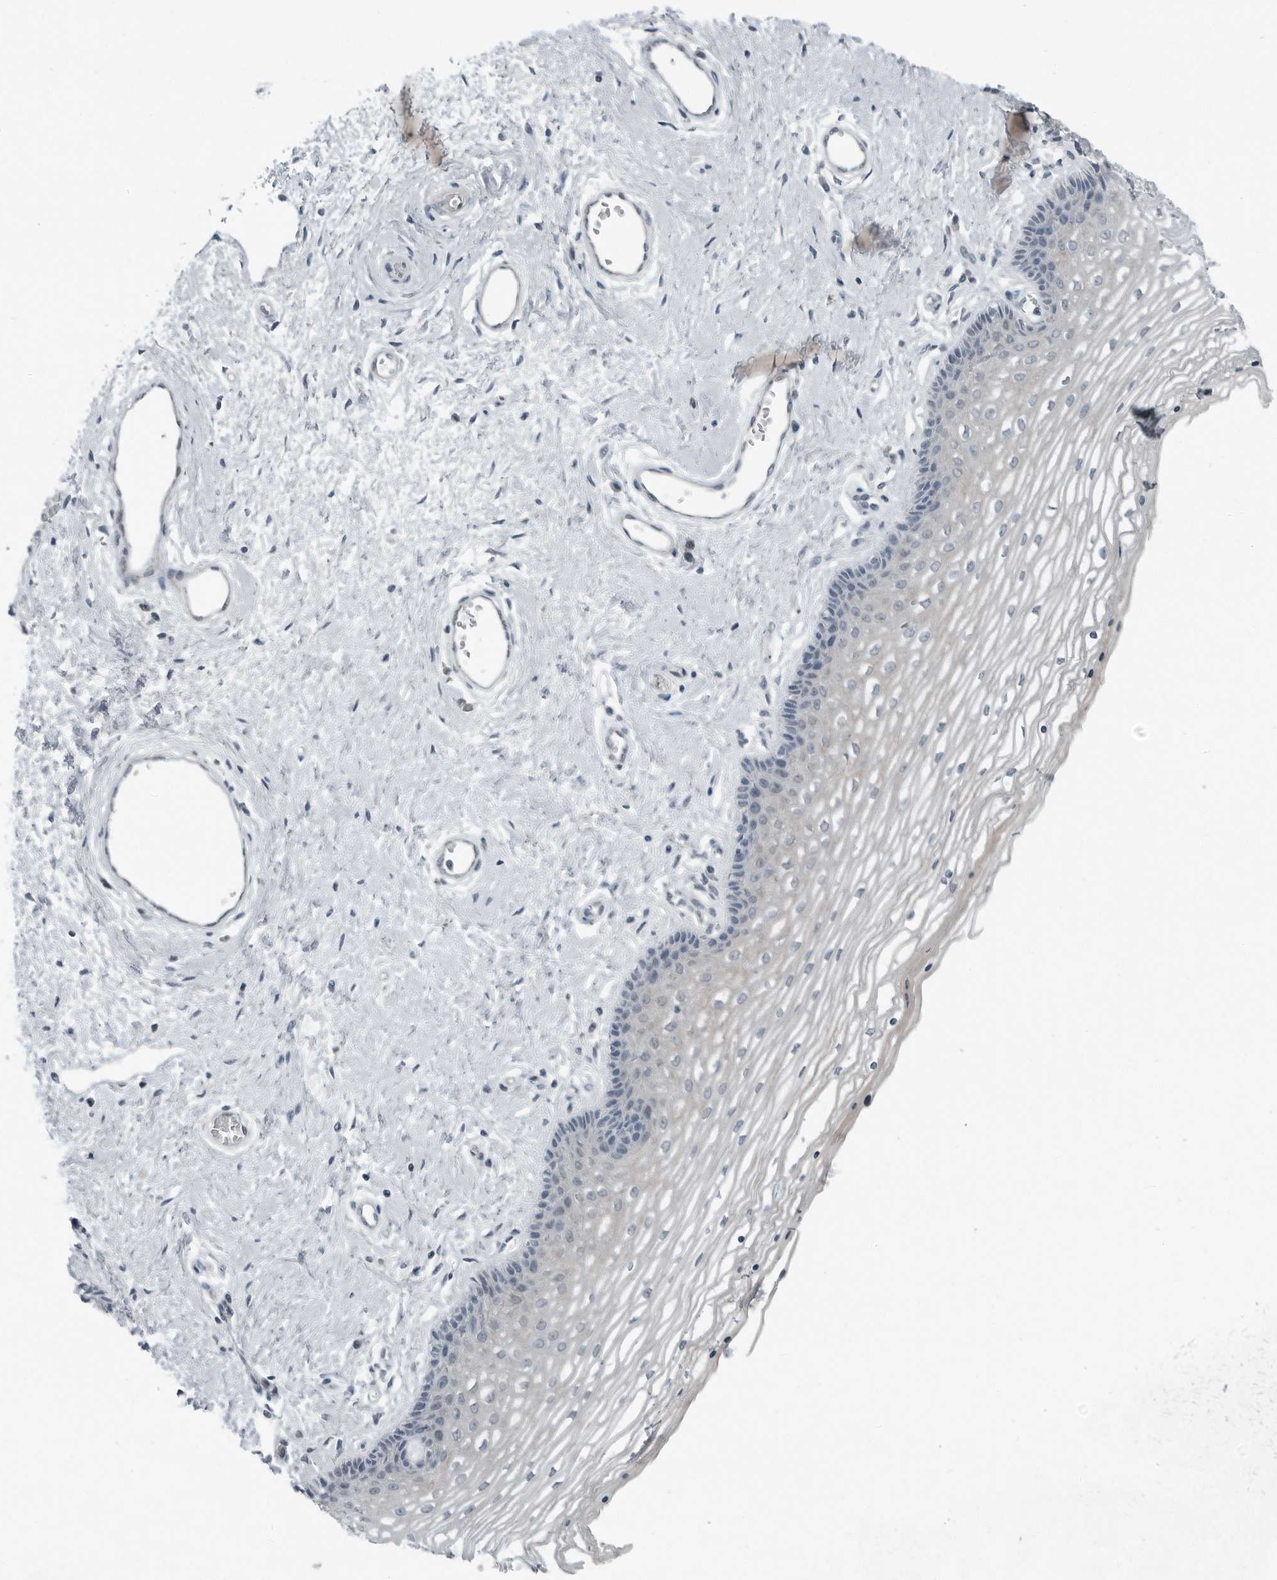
{"staining": {"intensity": "negative", "quantity": "none", "location": "none"}, "tissue": "vagina", "cell_type": "Squamous epithelial cells", "image_type": "normal", "snomed": [{"axis": "morphology", "description": "Normal tissue, NOS"}, {"axis": "topography", "description": "Vagina"}], "caption": "IHC image of normal vagina stained for a protein (brown), which exhibits no expression in squamous epithelial cells.", "gene": "ENSG00000286112", "patient": {"sex": "female", "age": 46}}